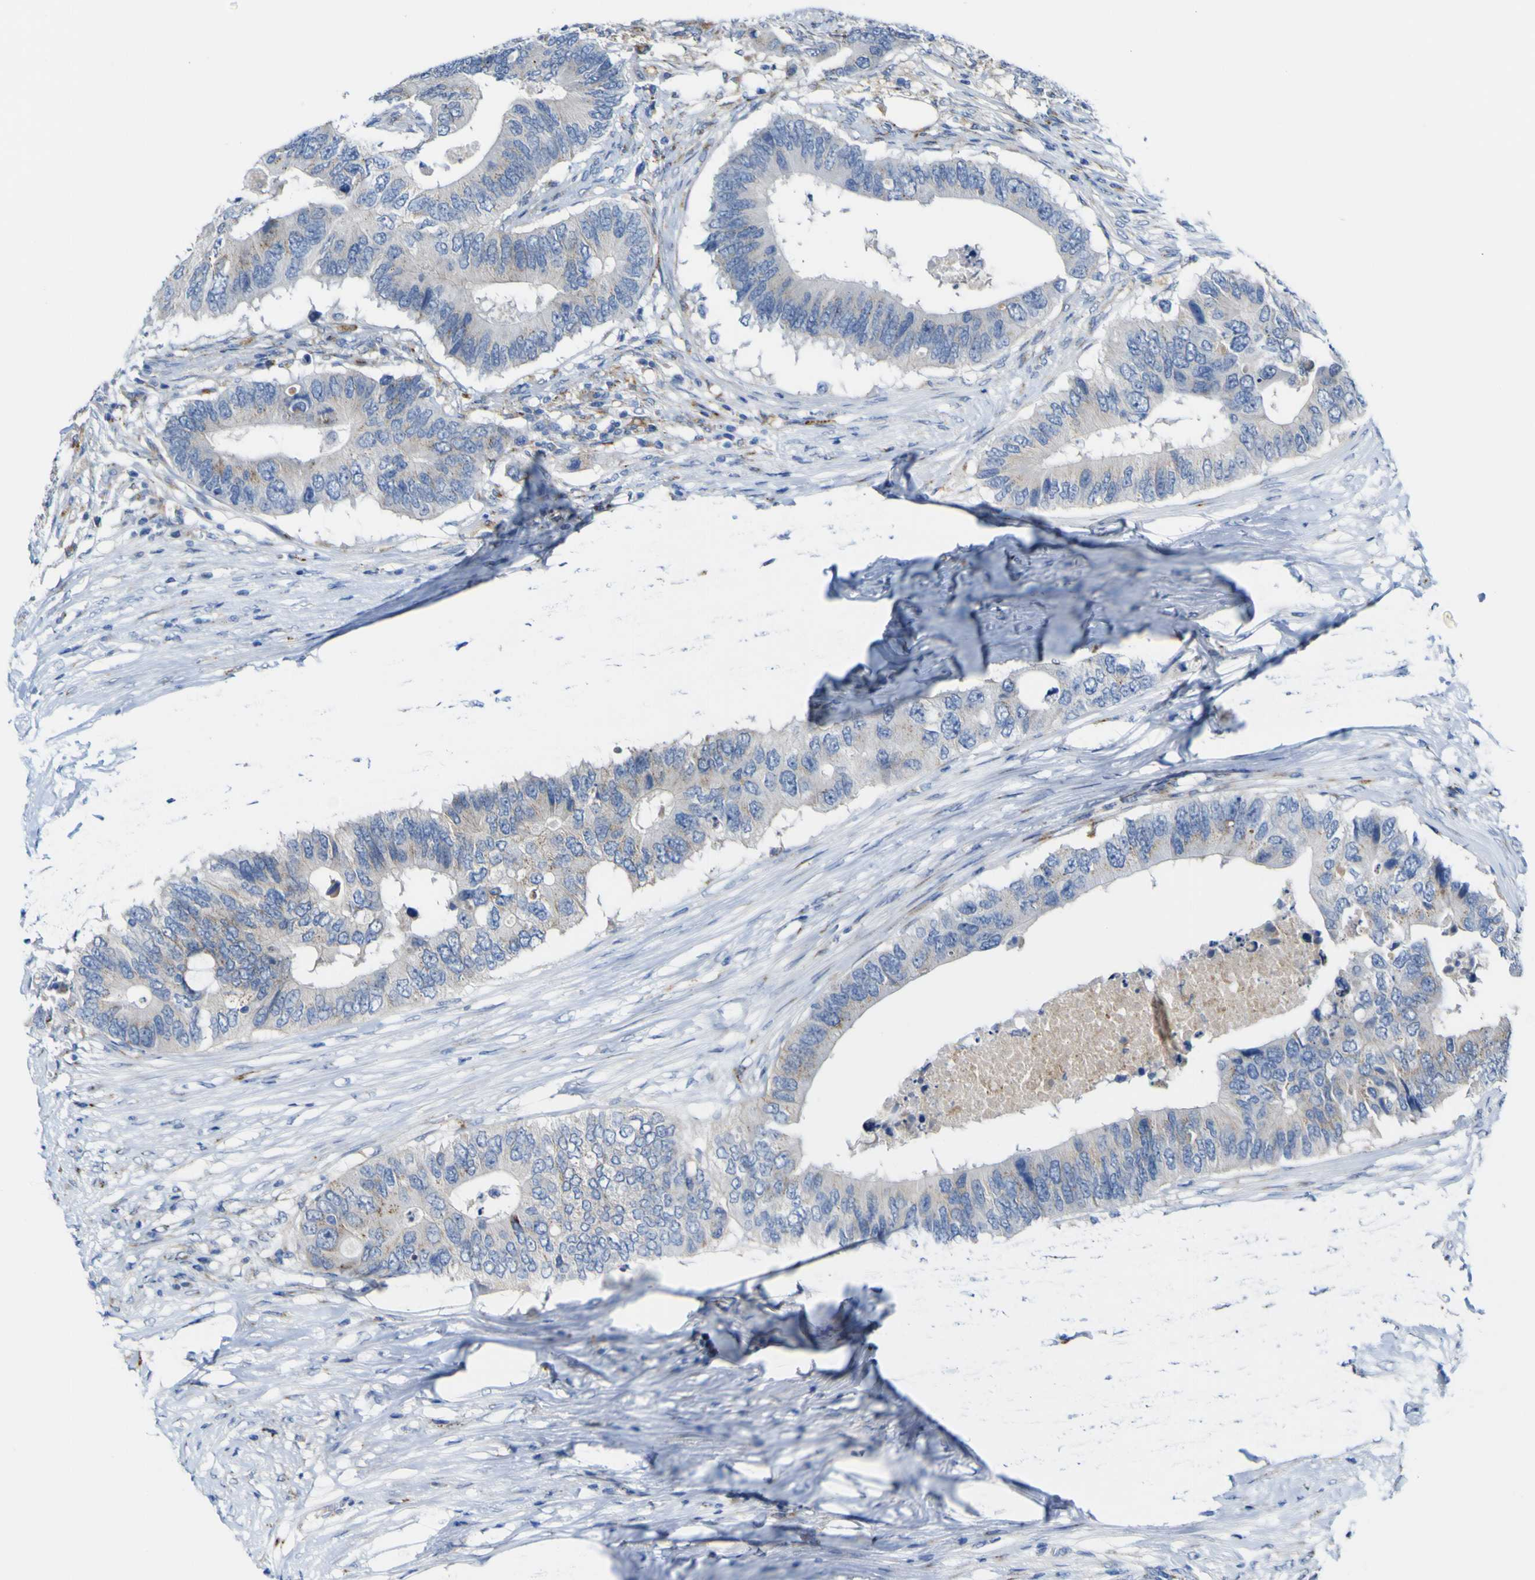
{"staining": {"intensity": "negative", "quantity": "none", "location": "none"}, "tissue": "colorectal cancer", "cell_type": "Tumor cells", "image_type": "cancer", "snomed": [{"axis": "morphology", "description": "Adenocarcinoma, NOS"}, {"axis": "topography", "description": "Colon"}], "caption": "Immunohistochemical staining of human colorectal cancer reveals no significant staining in tumor cells.", "gene": "PTPRF", "patient": {"sex": "male", "age": 71}}